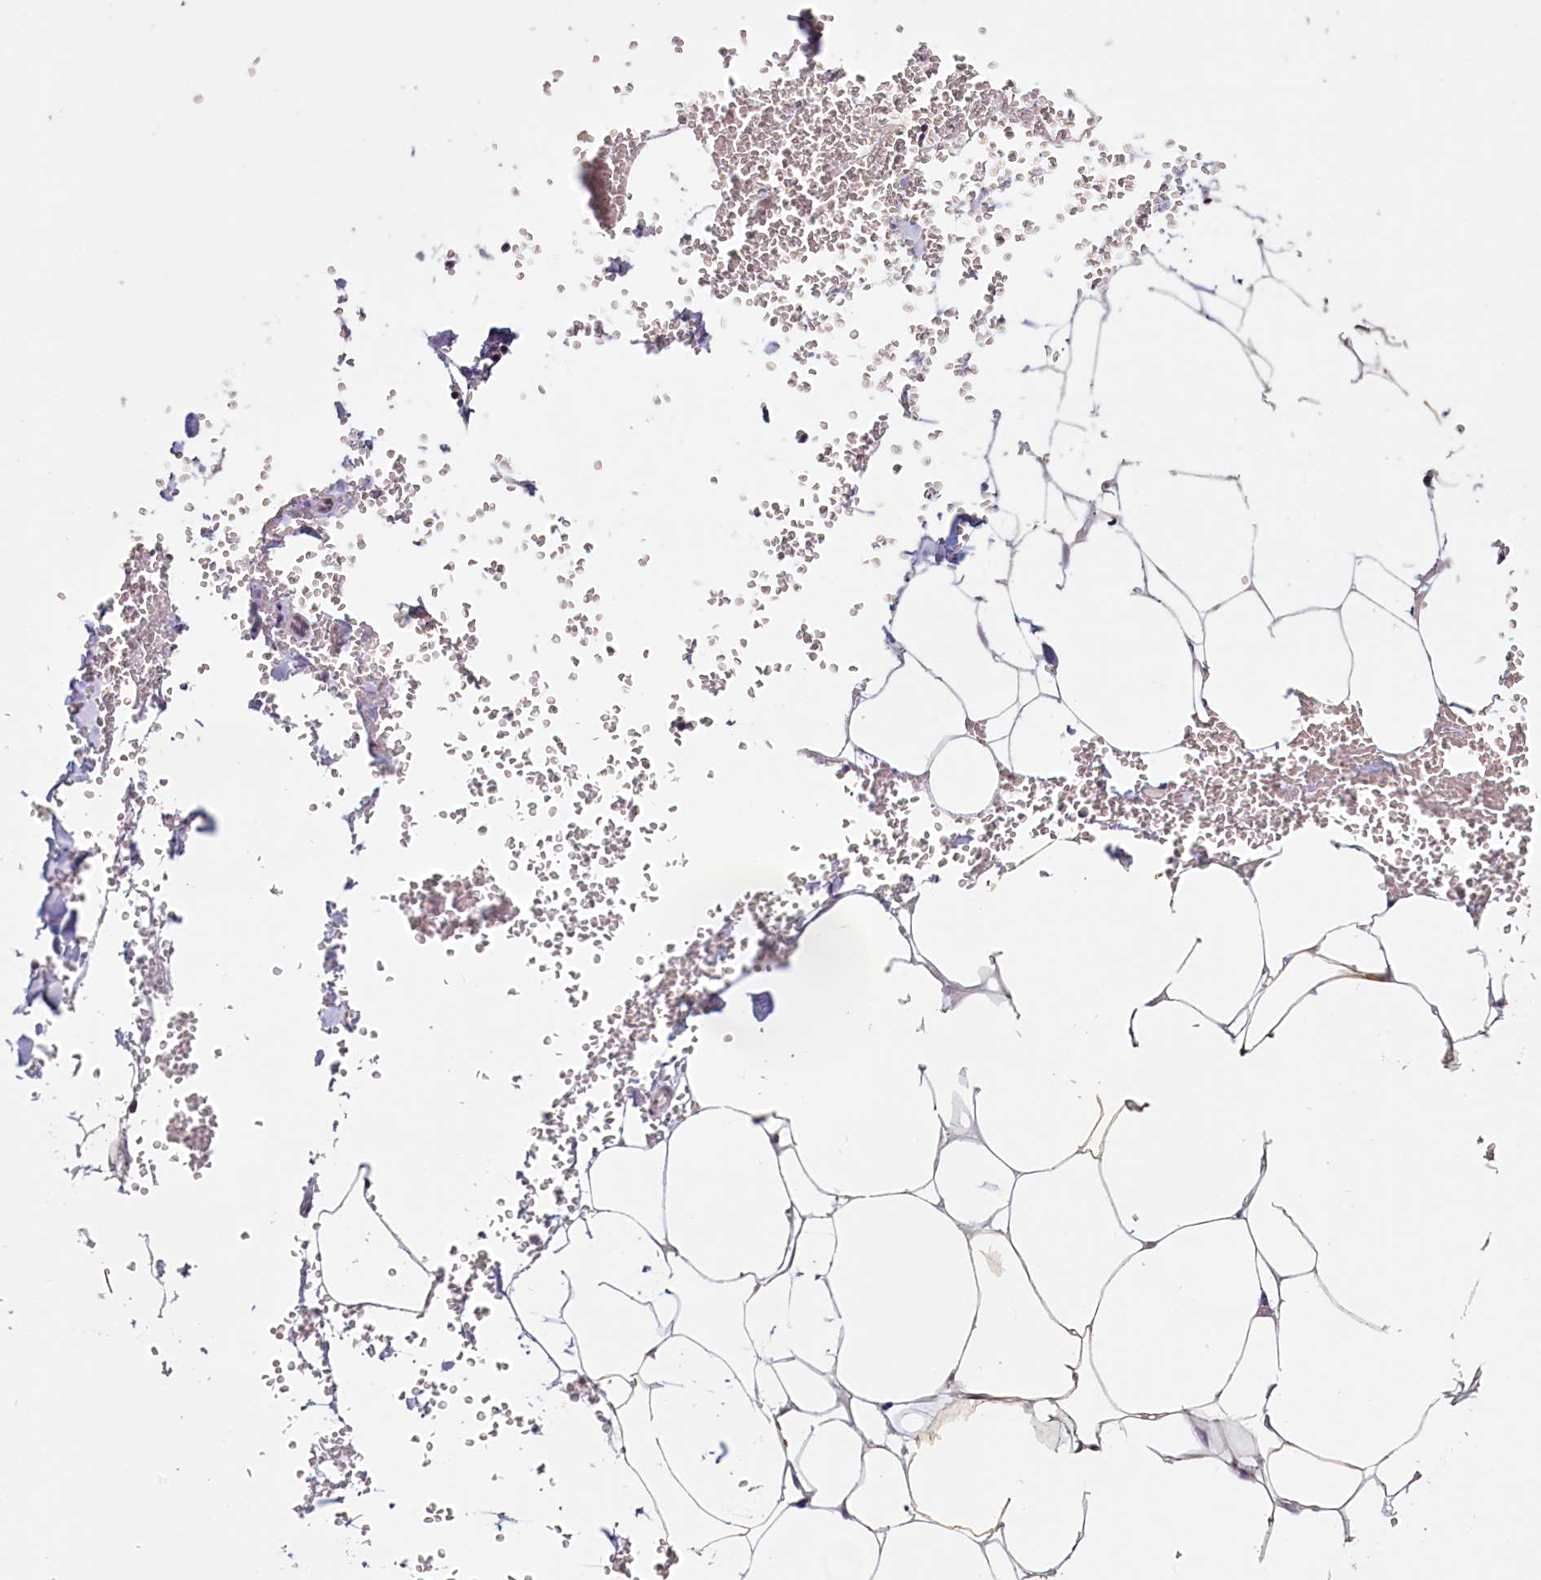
{"staining": {"intensity": "moderate", "quantity": "25%-75%", "location": "cytoplasmic/membranous"}, "tissue": "adipose tissue", "cell_type": "Adipocytes", "image_type": "normal", "snomed": [{"axis": "morphology", "description": "Normal tissue, NOS"}, {"axis": "topography", "description": "Gallbladder"}, {"axis": "topography", "description": "Peripheral nerve tissue"}], "caption": "Immunohistochemical staining of normal human adipose tissue exhibits 25%-75% levels of moderate cytoplasmic/membranous protein expression in about 25%-75% of adipocytes. The protein of interest is shown in brown color, while the nuclei are stained blue.", "gene": "PDE6D", "patient": {"sex": "male", "age": 38}}